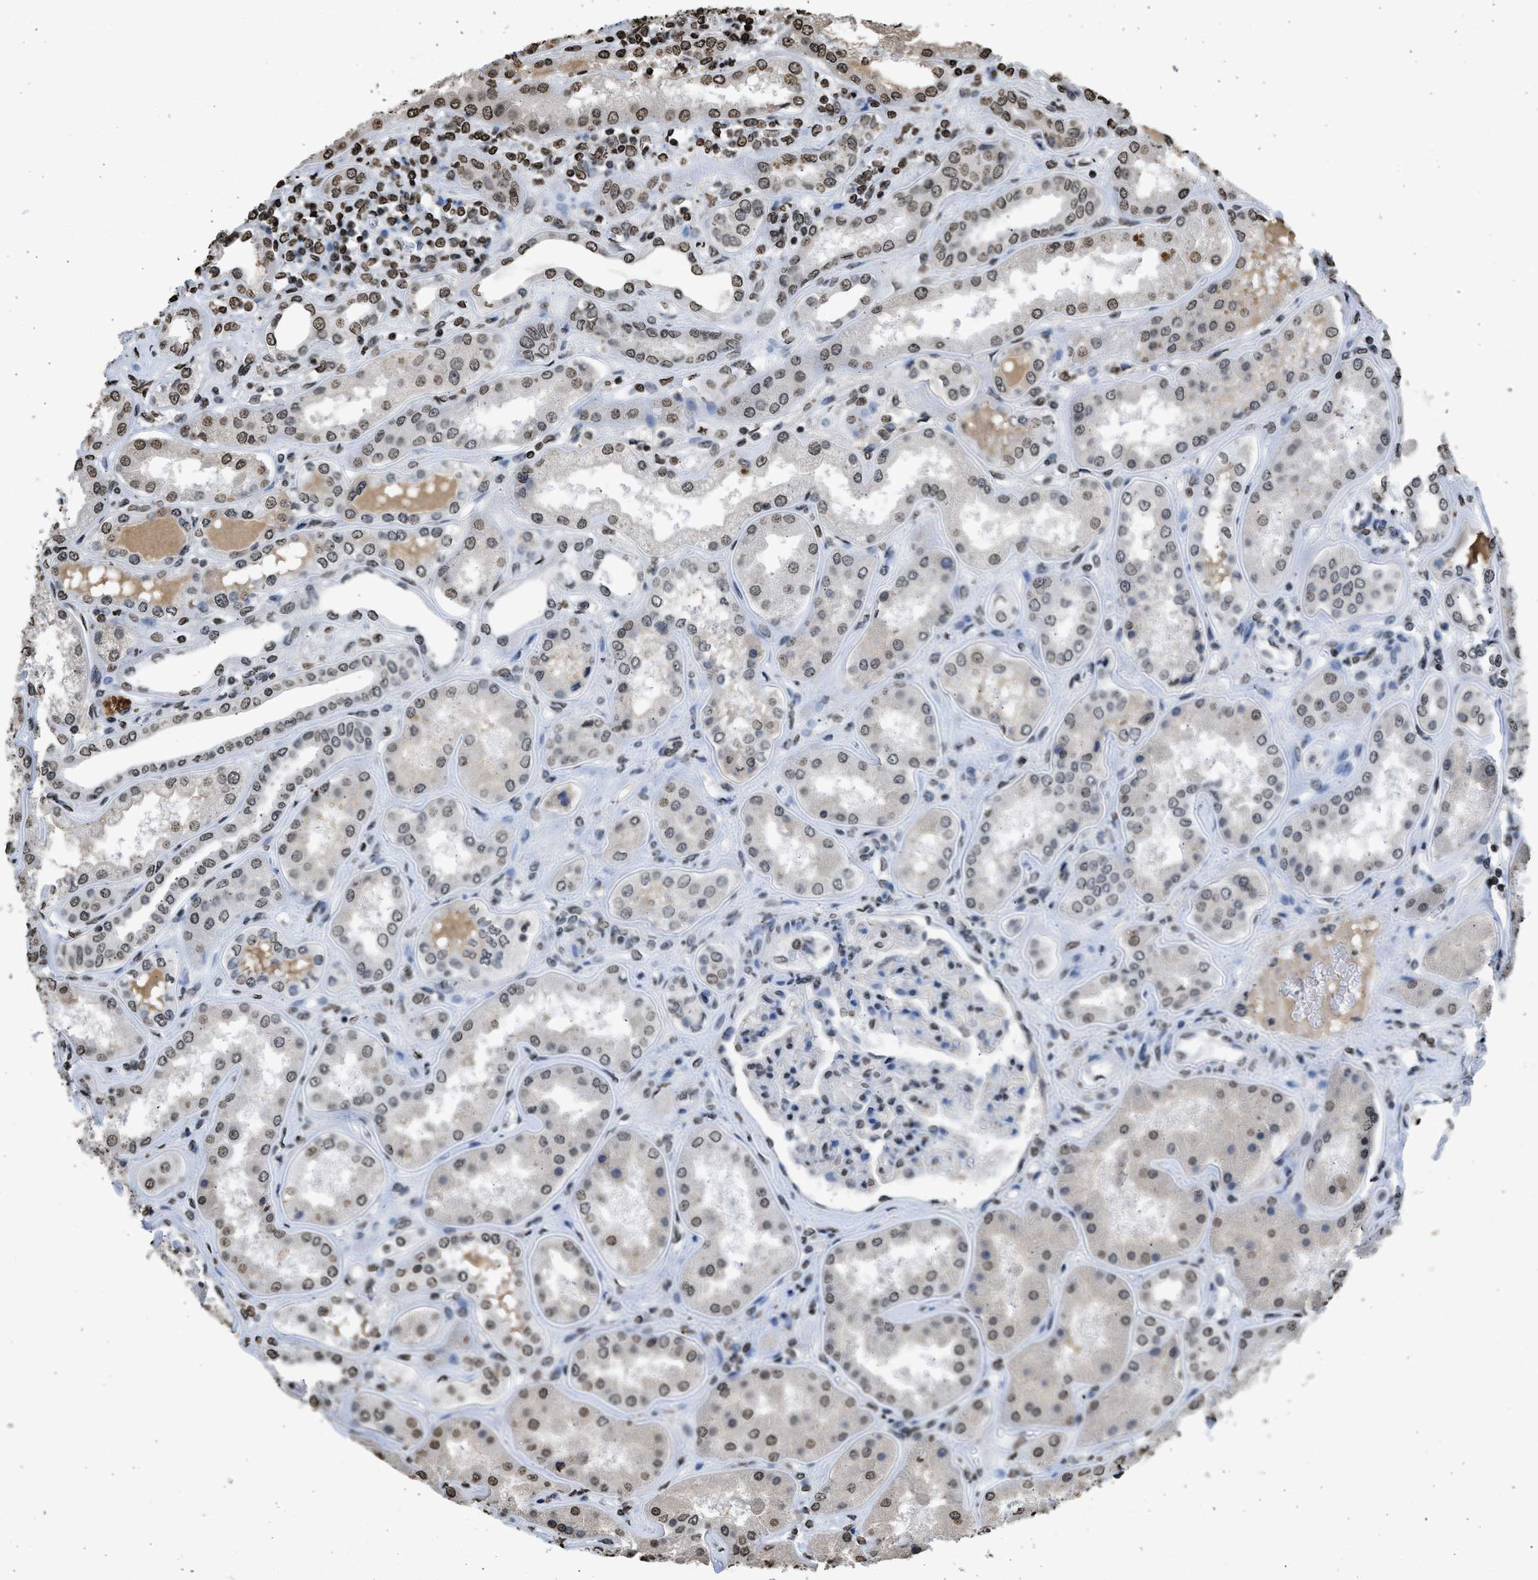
{"staining": {"intensity": "moderate", "quantity": "25%-75%", "location": "nuclear"}, "tissue": "kidney", "cell_type": "Cells in glomeruli", "image_type": "normal", "snomed": [{"axis": "morphology", "description": "Normal tissue, NOS"}, {"axis": "topography", "description": "Kidney"}], "caption": "The photomicrograph reveals a brown stain indicating the presence of a protein in the nuclear of cells in glomeruli in kidney.", "gene": "RRAGC", "patient": {"sex": "female", "age": 56}}